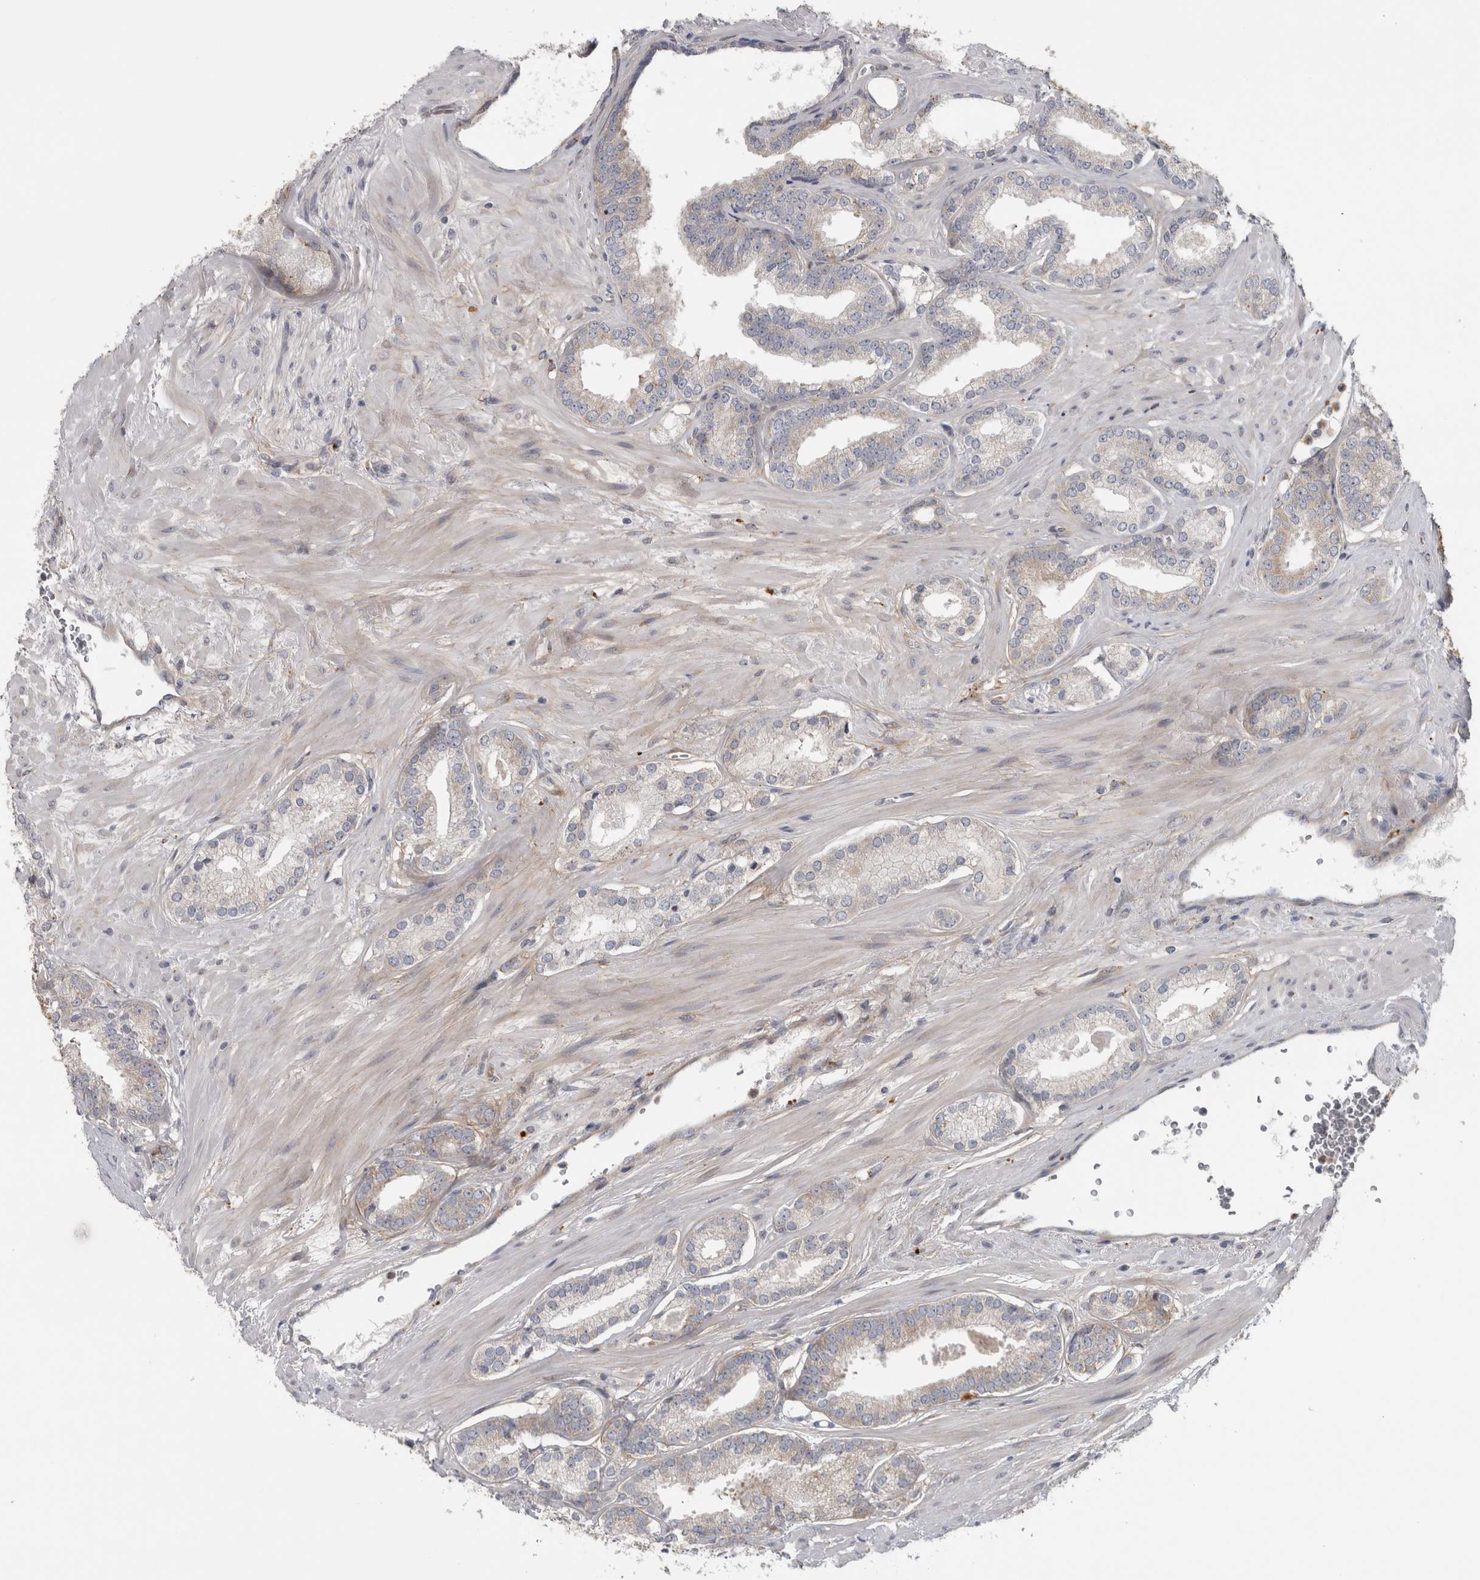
{"staining": {"intensity": "negative", "quantity": "none", "location": "none"}, "tissue": "prostate cancer", "cell_type": "Tumor cells", "image_type": "cancer", "snomed": [{"axis": "morphology", "description": "Adenocarcinoma, Low grade"}, {"axis": "topography", "description": "Prostate"}], "caption": "Protein analysis of prostate adenocarcinoma (low-grade) exhibits no significant positivity in tumor cells.", "gene": "ATXN2", "patient": {"sex": "male", "age": 70}}